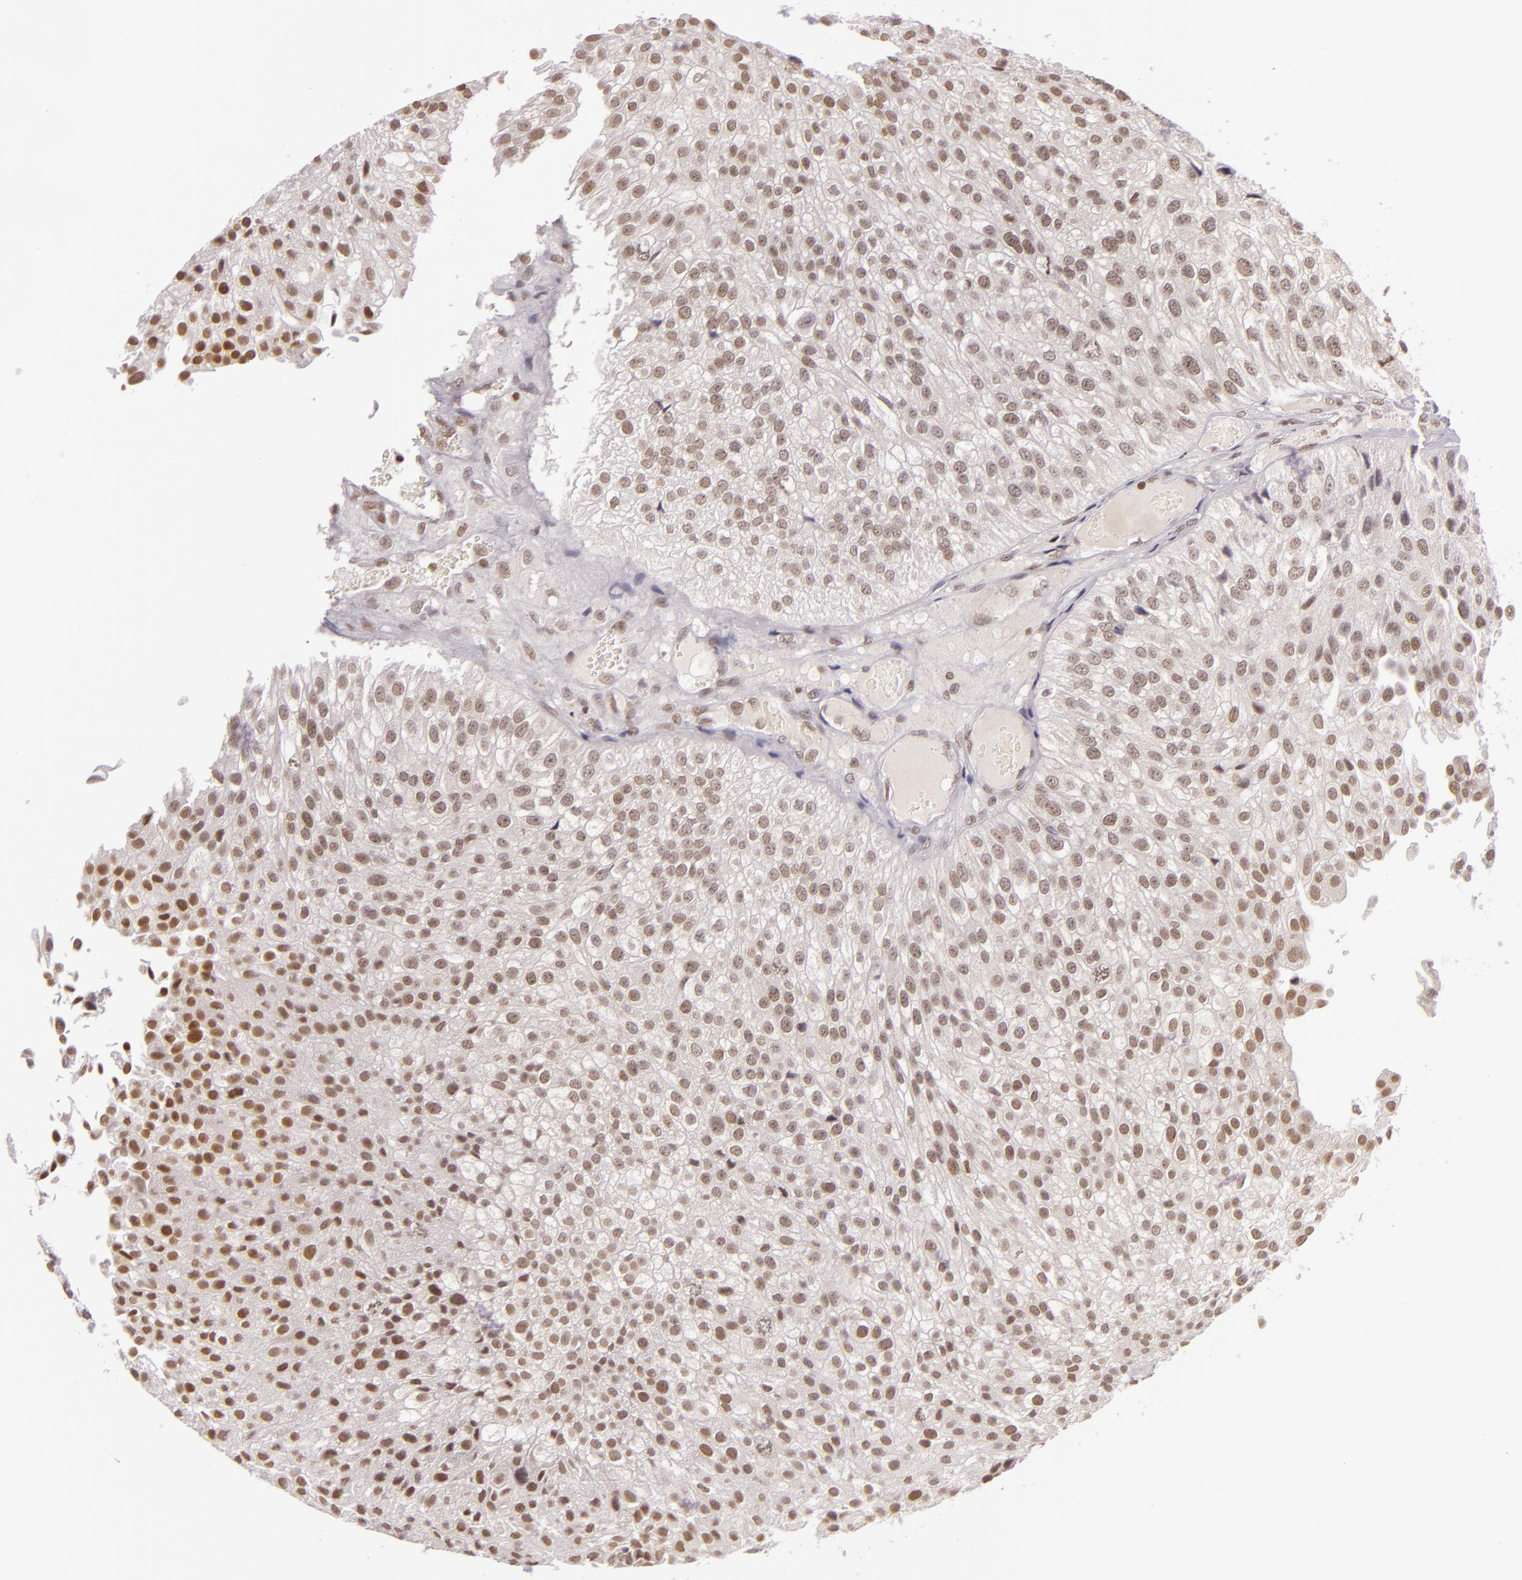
{"staining": {"intensity": "moderate", "quantity": ">75%", "location": "nuclear"}, "tissue": "urothelial cancer", "cell_type": "Tumor cells", "image_type": "cancer", "snomed": [{"axis": "morphology", "description": "Urothelial carcinoma, Low grade"}, {"axis": "topography", "description": "Urinary bladder"}], "caption": "This micrograph exhibits urothelial cancer stained with IHC to label a protein in brown. The nuclear of tumor cells show moderate positivity for the protein. Nuclei are counter-stained blue.", "gene": "ZFX", "patient": {"sex": "female", "age": 89}}